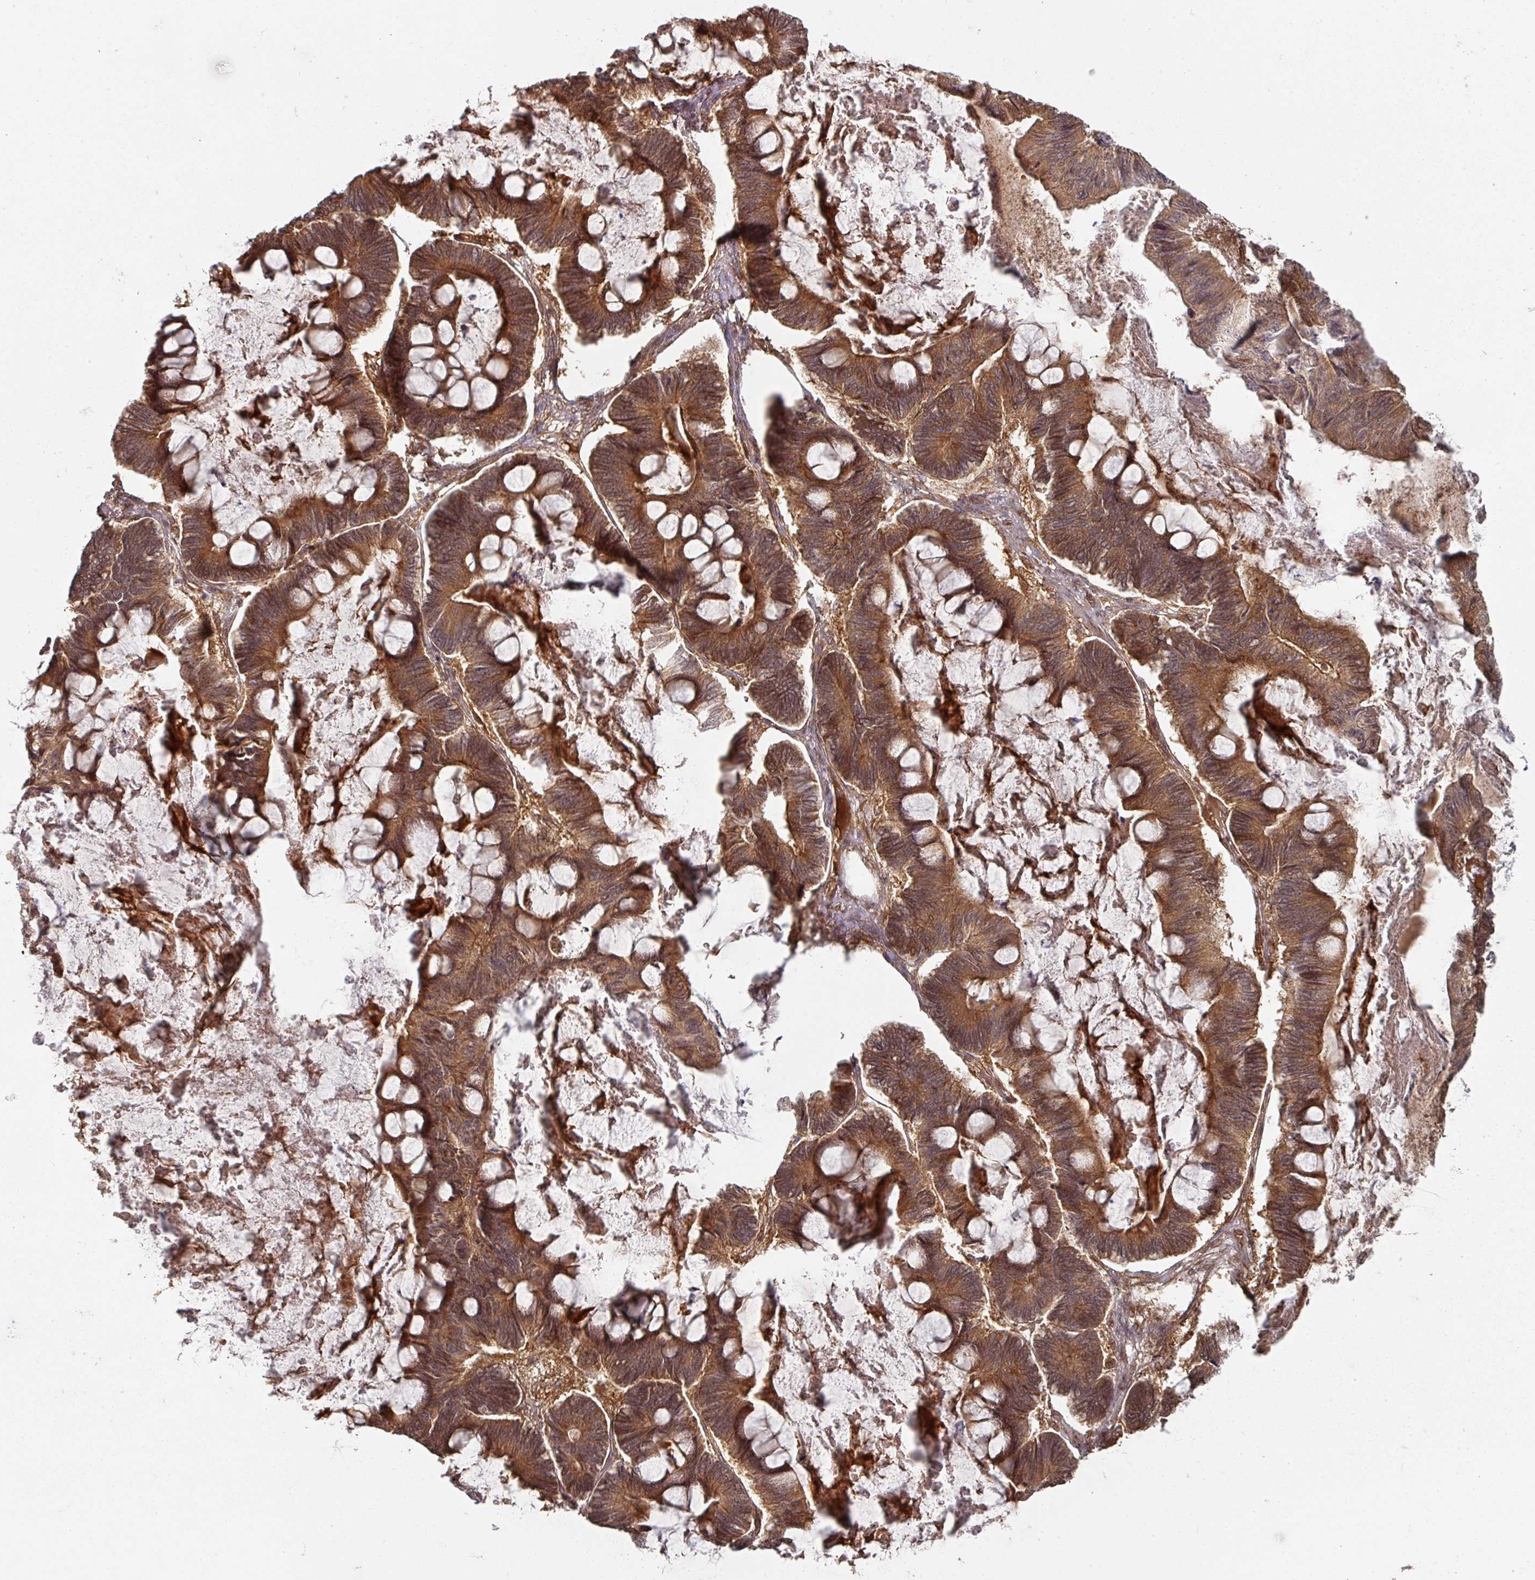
{"staining": {"intensity": "moderate", "quantity": ">75%", "location": "cytoplasmic/membranous"}, "tissue": "ovarian cancer", "cell_type": "Tumor cells", "image_type": "cancer", "snomed": [{"axis": "morphology", "description": "Cystadenocarcinoma, mucinous, NOS"}, {"axis": "topography", "description": "Ovary"}], "caption": "Human ovarian cancer stained with a brown dye demonstrates moderate cytoplasmic/membranous positive expression in about >75% of tumor cells.", "gene": "EIF4EBP2", "patient": {"sex": "female", "age": 61}}